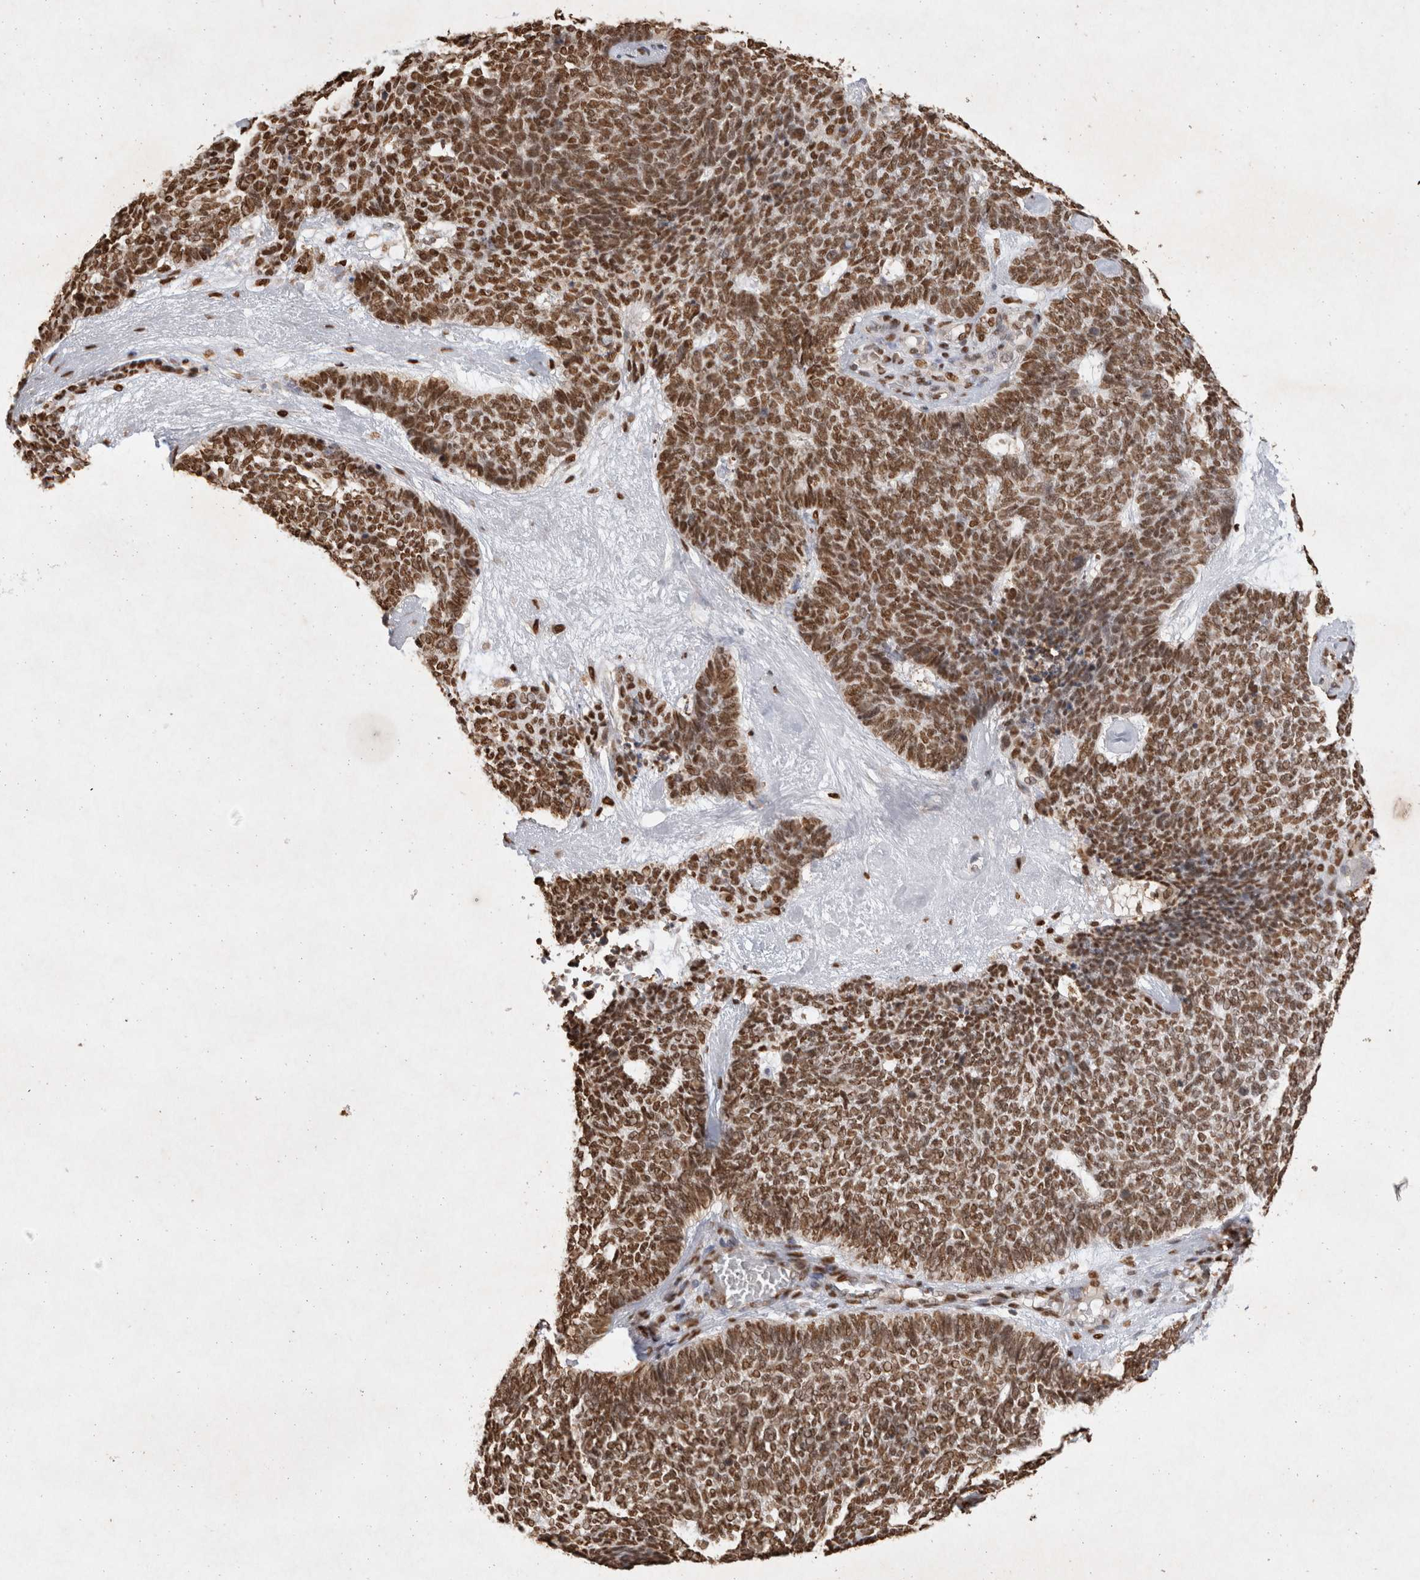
{"staining": {"intensity": "strong", "quantity": ">75%", "location": "nuclear"}, "tissue": "skin cancer", "cell_type": "Tumor cells", "image_type": "cancer", "snomed": [{"axis": "morphology", "description": "Basal cell carcinoma"}, {"axis": "topography", "description": "Skin"}], "caption": "This micrograph demonstrates skin basal cell carcinoma stained with immunohistochemistry (IHC) to label a protein in brown. The nuclear of tumor cells show strong positivity for the protein. Nuclei are counter-stained blue.", "gene": "HDGF", "patient": {"sex": "female", "age": 84}}